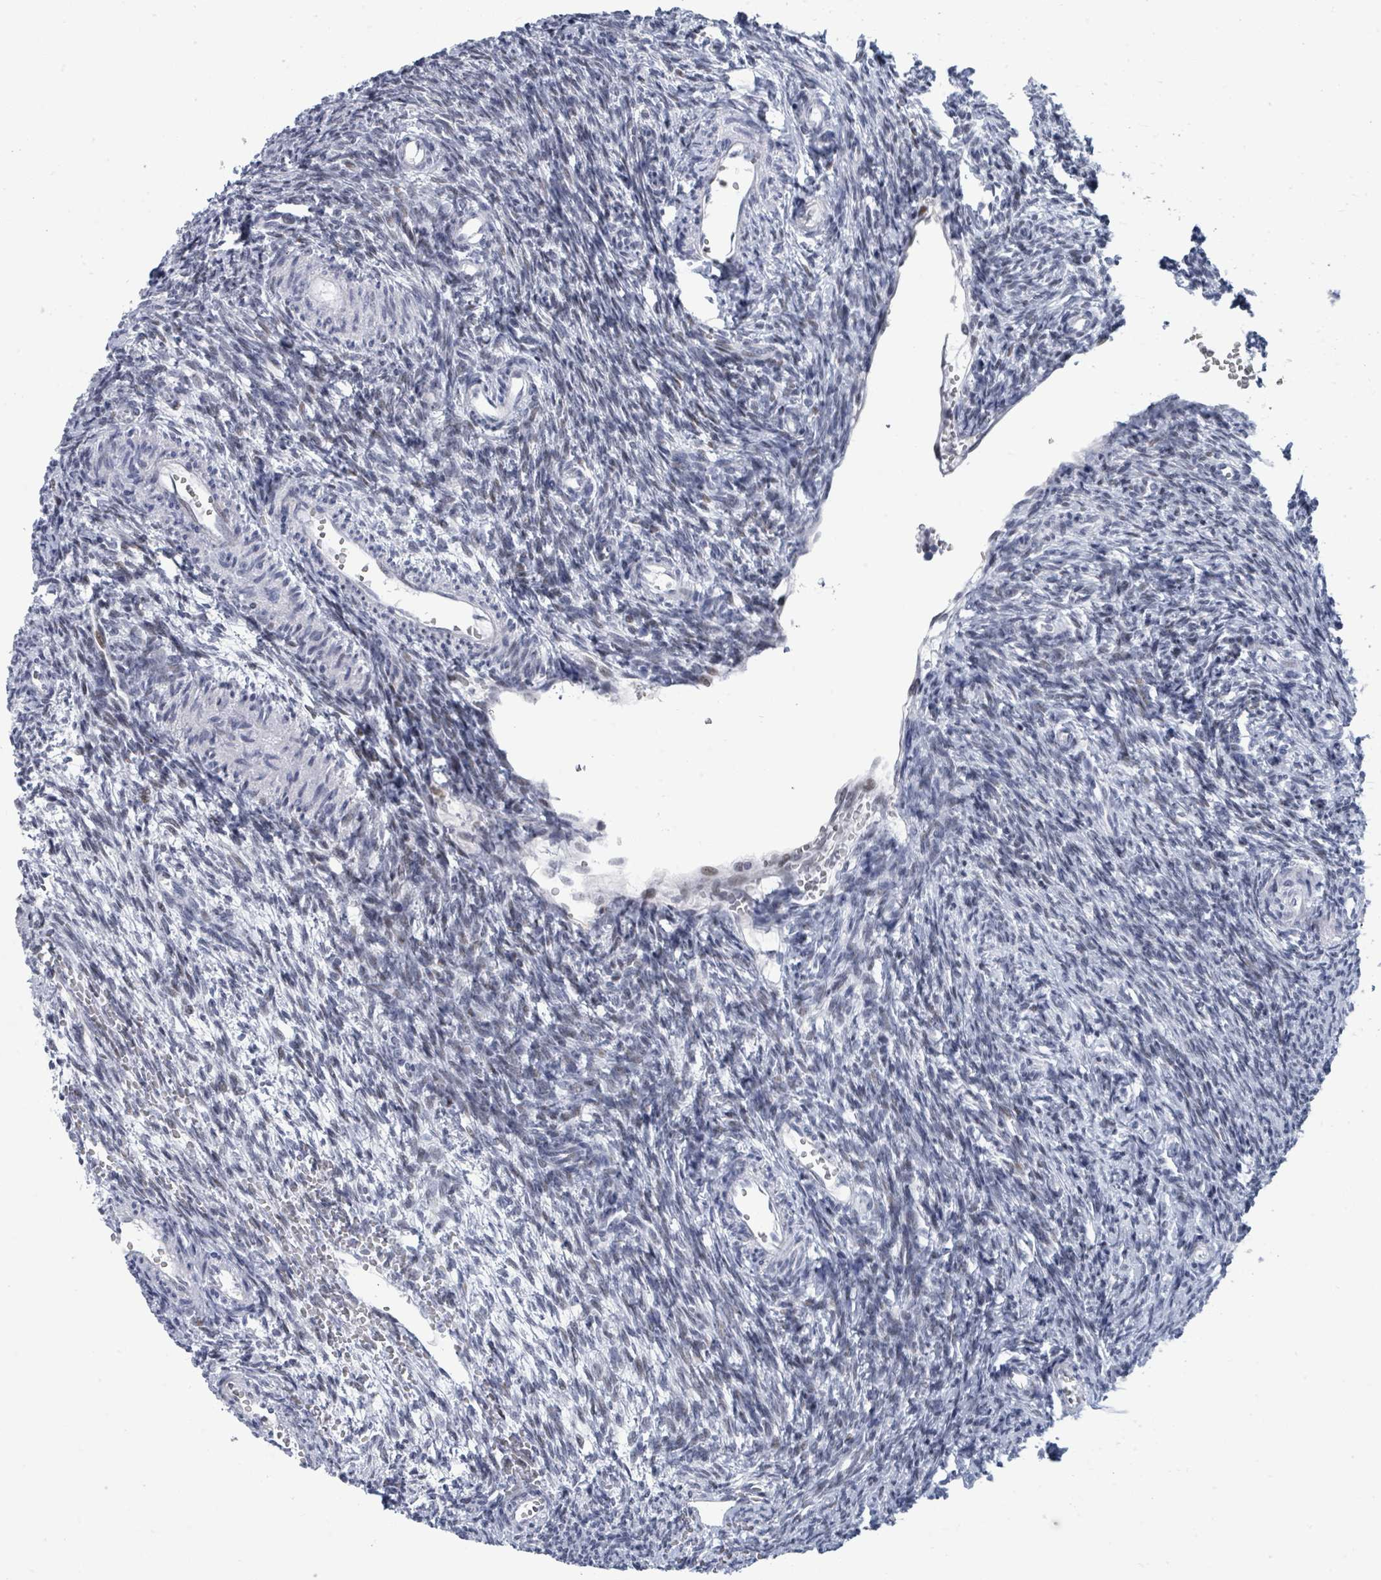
{"staining": {"intensity": "negative", "quantity": "none", "location": "none"}, "tissue": "ovary", "cell_type": "Ovarian stroma cells", "image_type": "normal", "snomed": [{"axis": "morphology", "description": "Normal tissue, NOS"}, {"axis": "topography", "description": "Ovary"}], "caption": "Protein analysis of unremarkable ovary demonstrates no significant expression in ovarian stroma cells.", "gene": "CT45A10", "patient": {"sex": "female", "age": 39}}